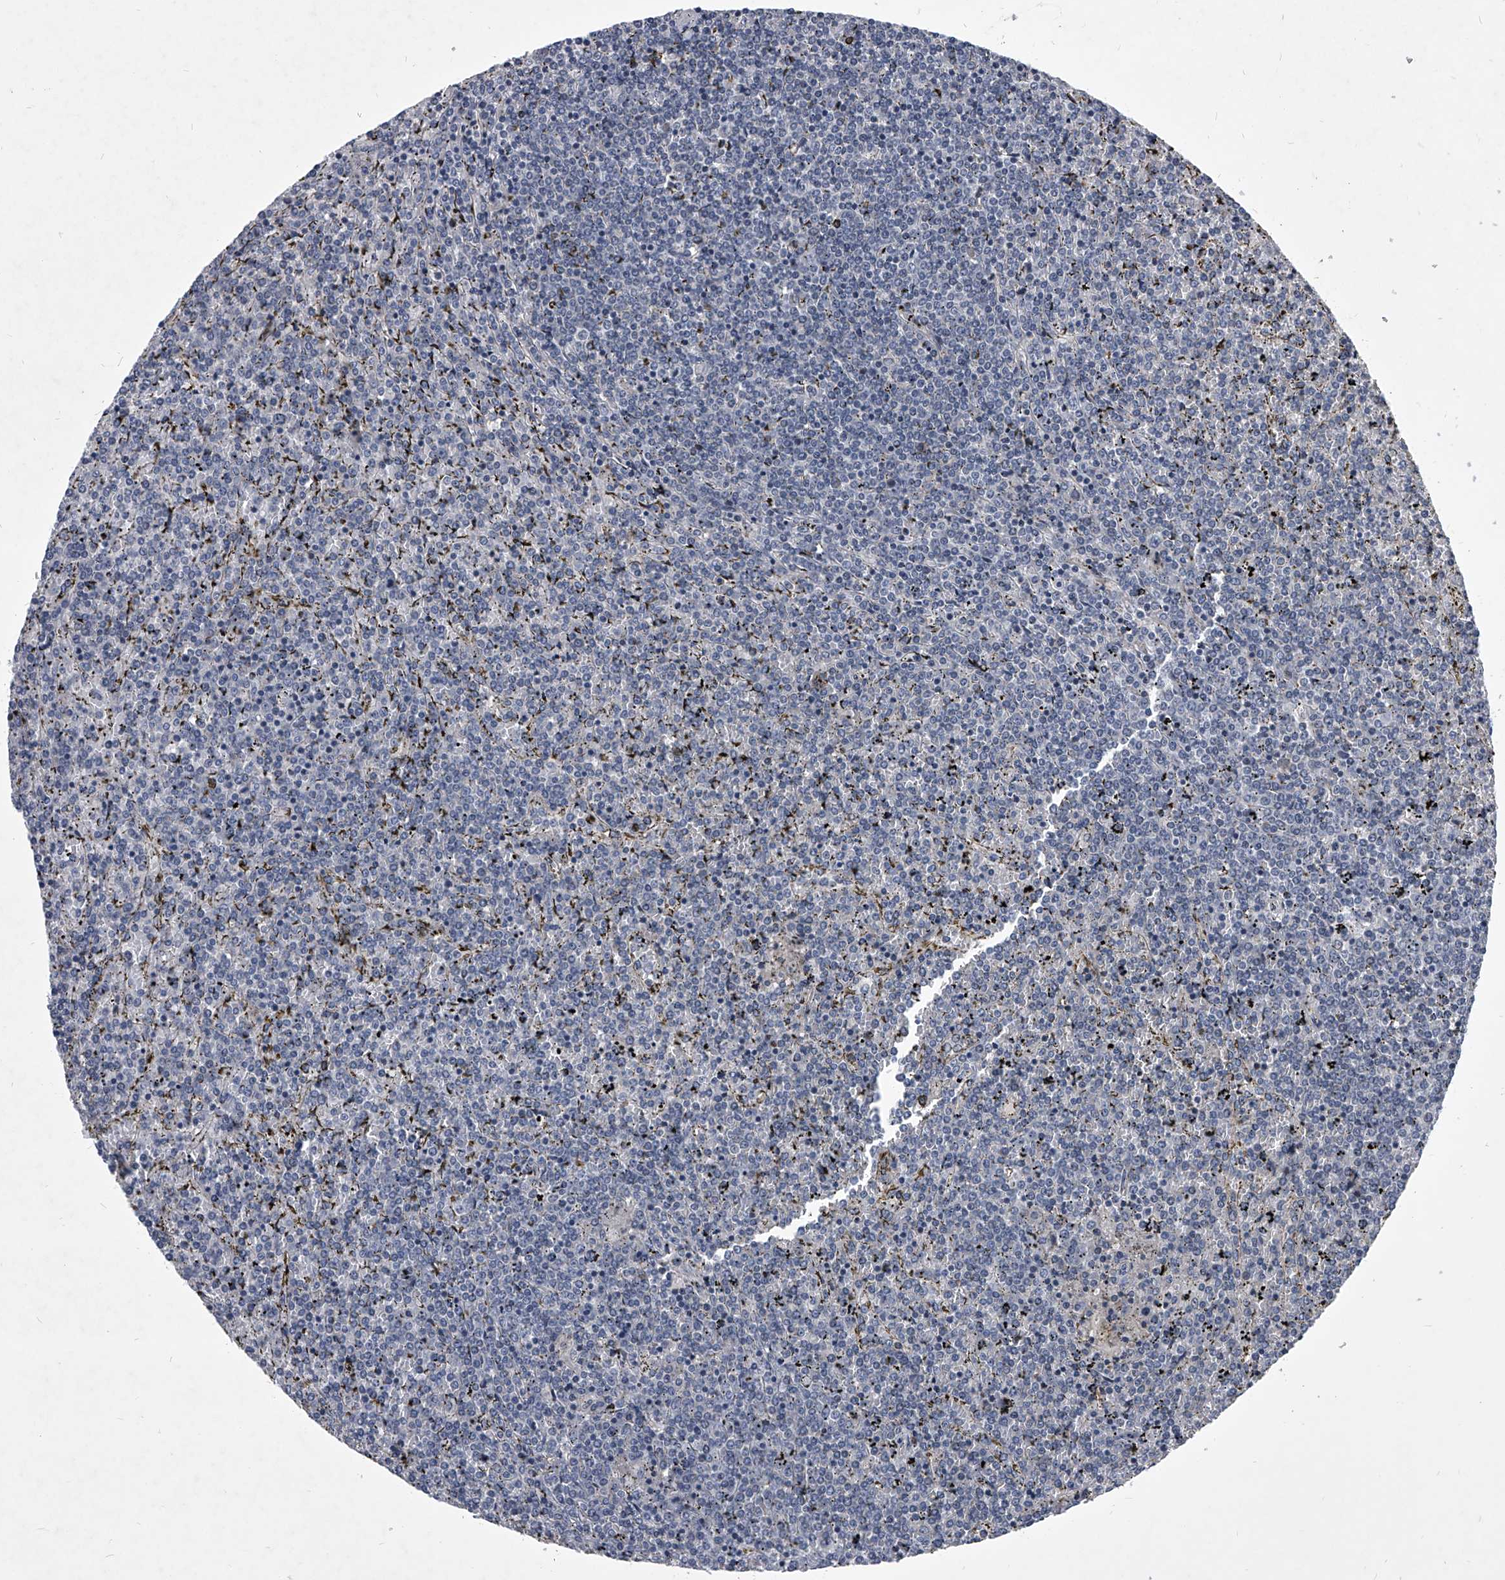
{"staining": {"intensity": "negative", "quantity": "none", "location": "none"}, "tissue": "lymphoma", "cell_type": "Tumor cells", "image_type": "cancer", "snomed": [{"axis": "morphology", "description": "Malignant lymphoma, non-Hodgkin's type, Low grade"}, {"axis": "topography", "description": "Spleen"}], "caption": "Human malignant lymphoma, non-Hodgkin's type (low-grade) stained for a protein using immunohistochemistry reveals no expression in tumor cells.", "gene": "ZNF76", "patient": {"sex": "female", "age": 19}}